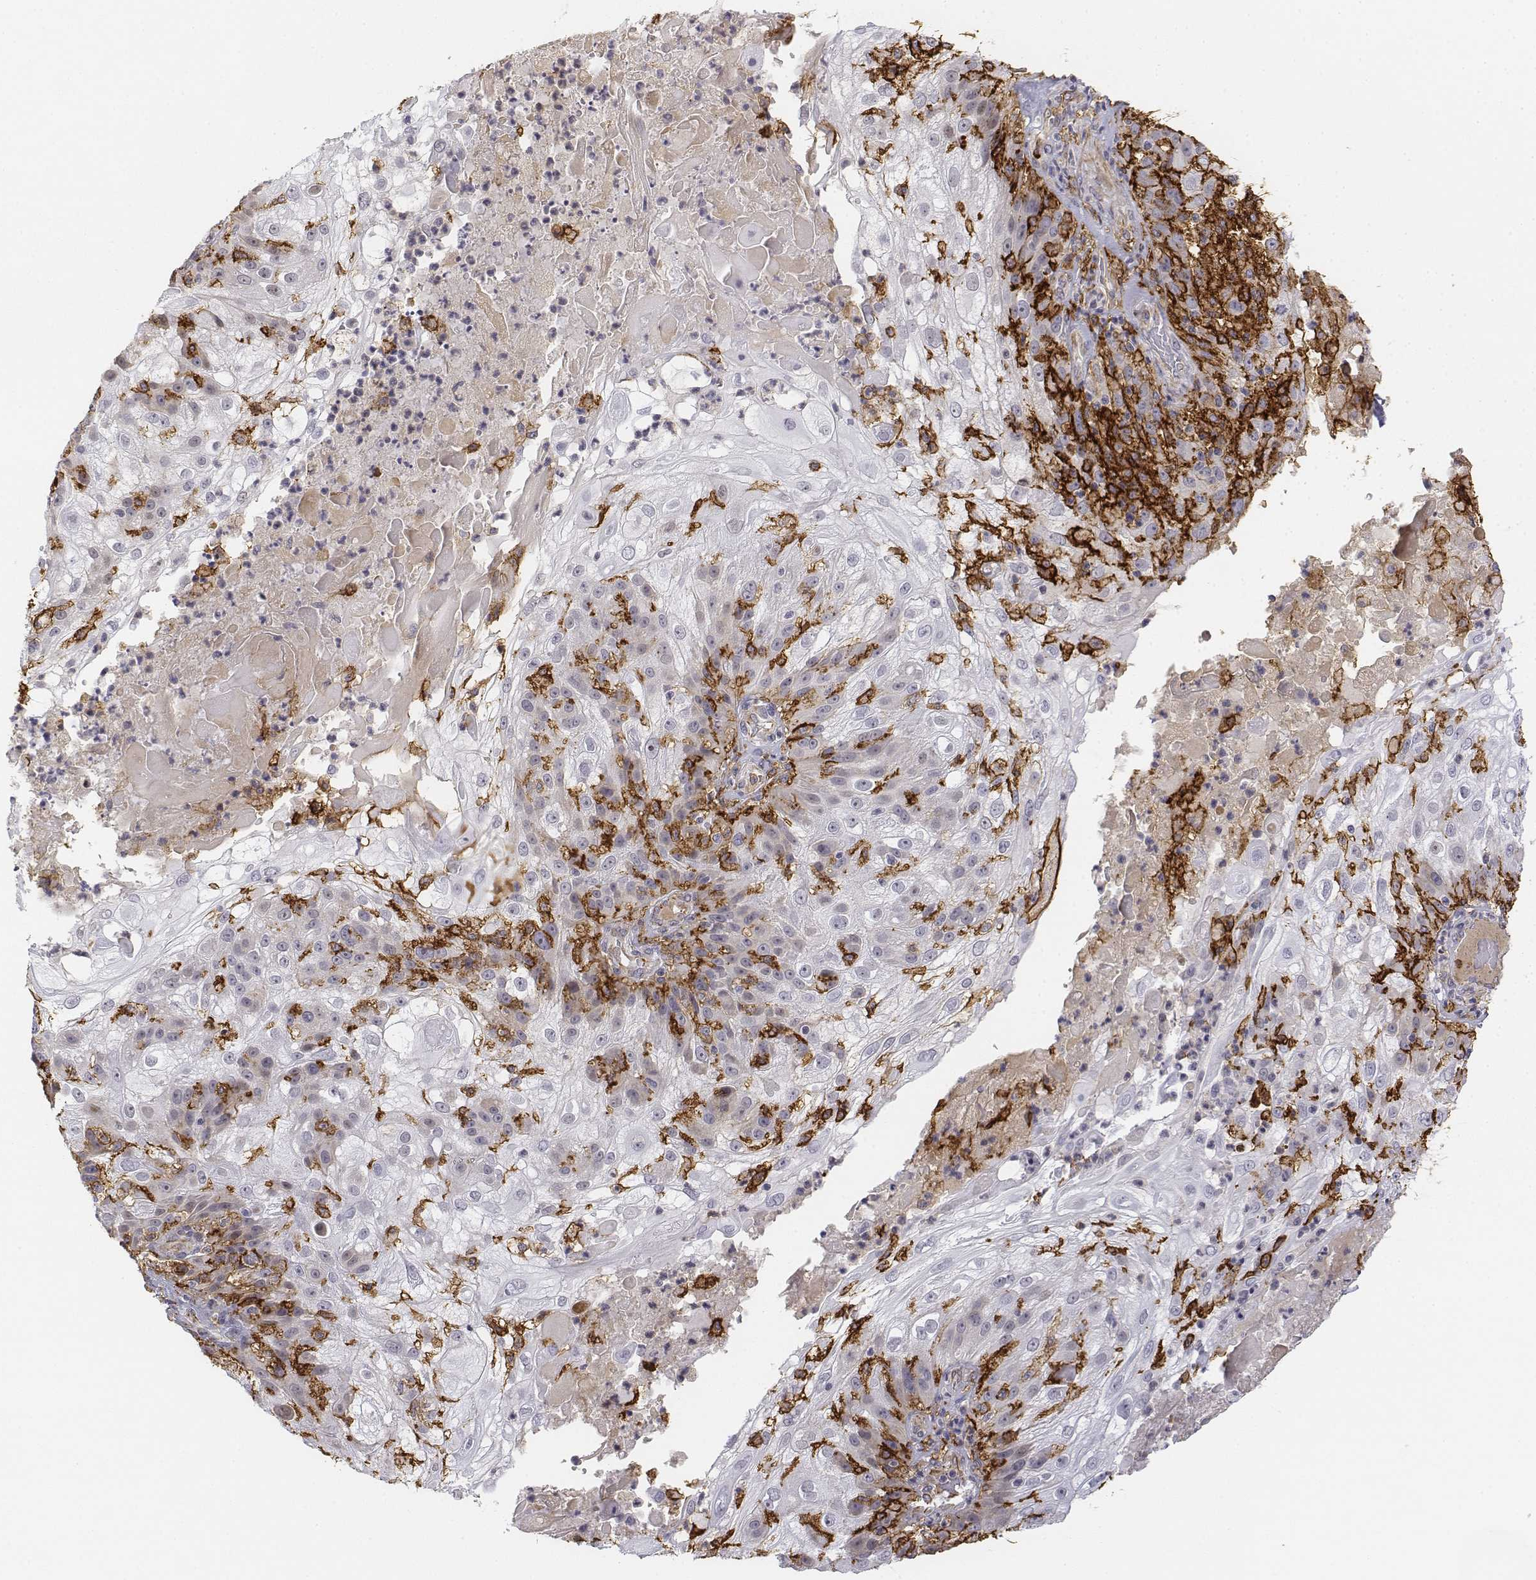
{"staining": {"intensity": "negative", "quantity": "none", "location": "none"}, "tissue": "skin cancer", "cell_type": "Tumor cells", "image_type": "cancer", "snomed": [{"axis": "morphology", "description": "Normal tissue, NOS"}, {"axis": "morphology", "description": "Squamous cell carcinoma, NOS"}, {"axis": "topography", "description": "Skin"}], "caption": "Tumor cells are negative for brown protein staining in skin squamous cell carcinoma. (Stains: DAB (3,3'-diaminobenzidine) IHC with hematoxylin counter stain, Microscopy: brightfield microscopy at high magnification).", "gene": "CD14", "patient": {"sex": "female", "age": 83}}